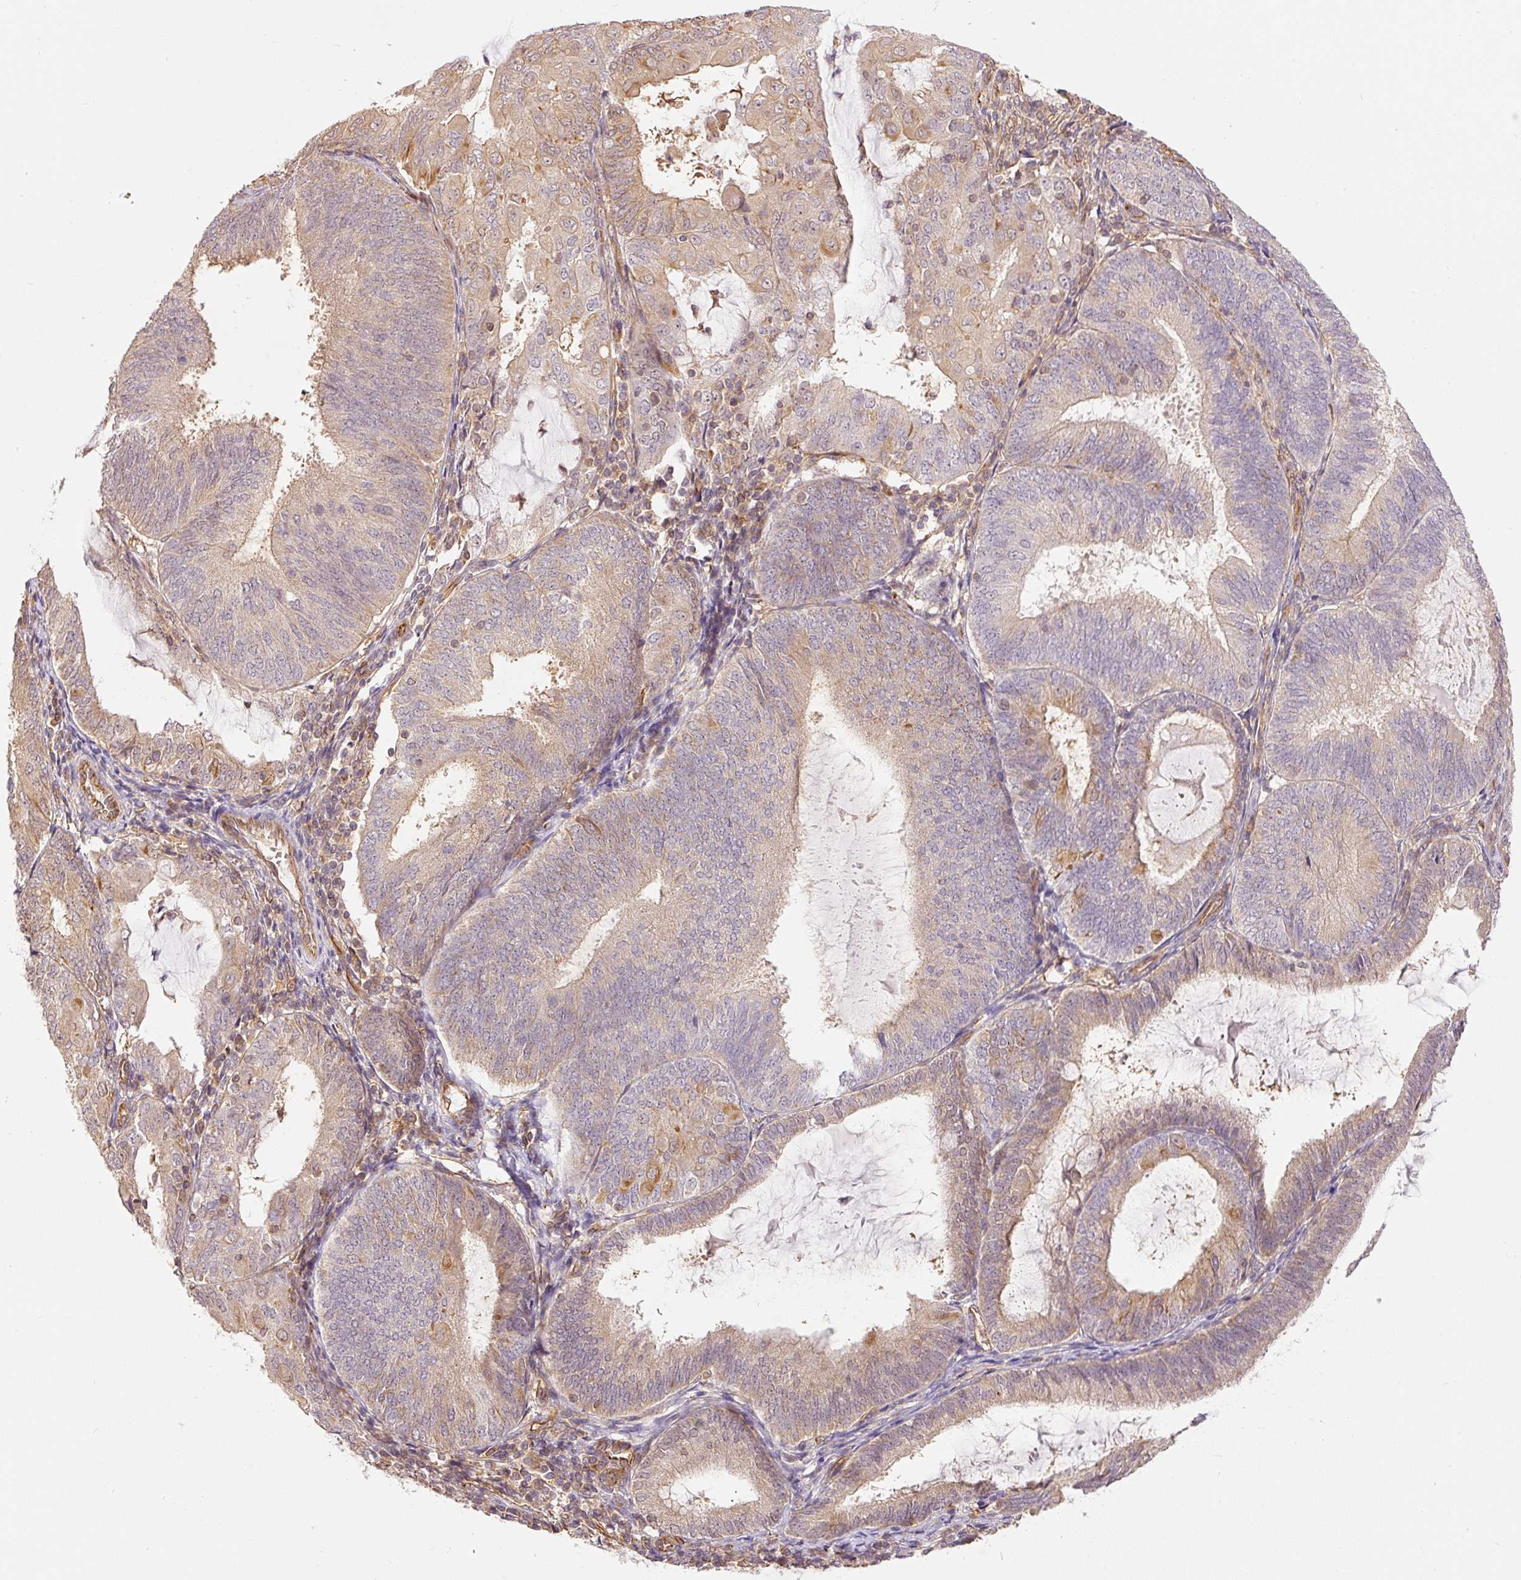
{"staining": {"intensity": "weak", "quantity": ">75%", "location": "cytoplasmic/membranous"}, "tissue": "endometrial cancer", "cell_type": "Tumor cells", "image_type": "cancer", "snomed": [{"axis": "morphology", "description": "Adenocarcinoma, NOS"}, {"axis": "topography", "description": "Endometrium"}], "caption": "Human endometrial cancer (adenocarcinoma) stained for a protein (brown) displays weak cytoplasmic/membranous positive expression in approximately >75% of tumor cells.", "gene": "PCK2", "patient": {"sex": "female", "age": 81}}